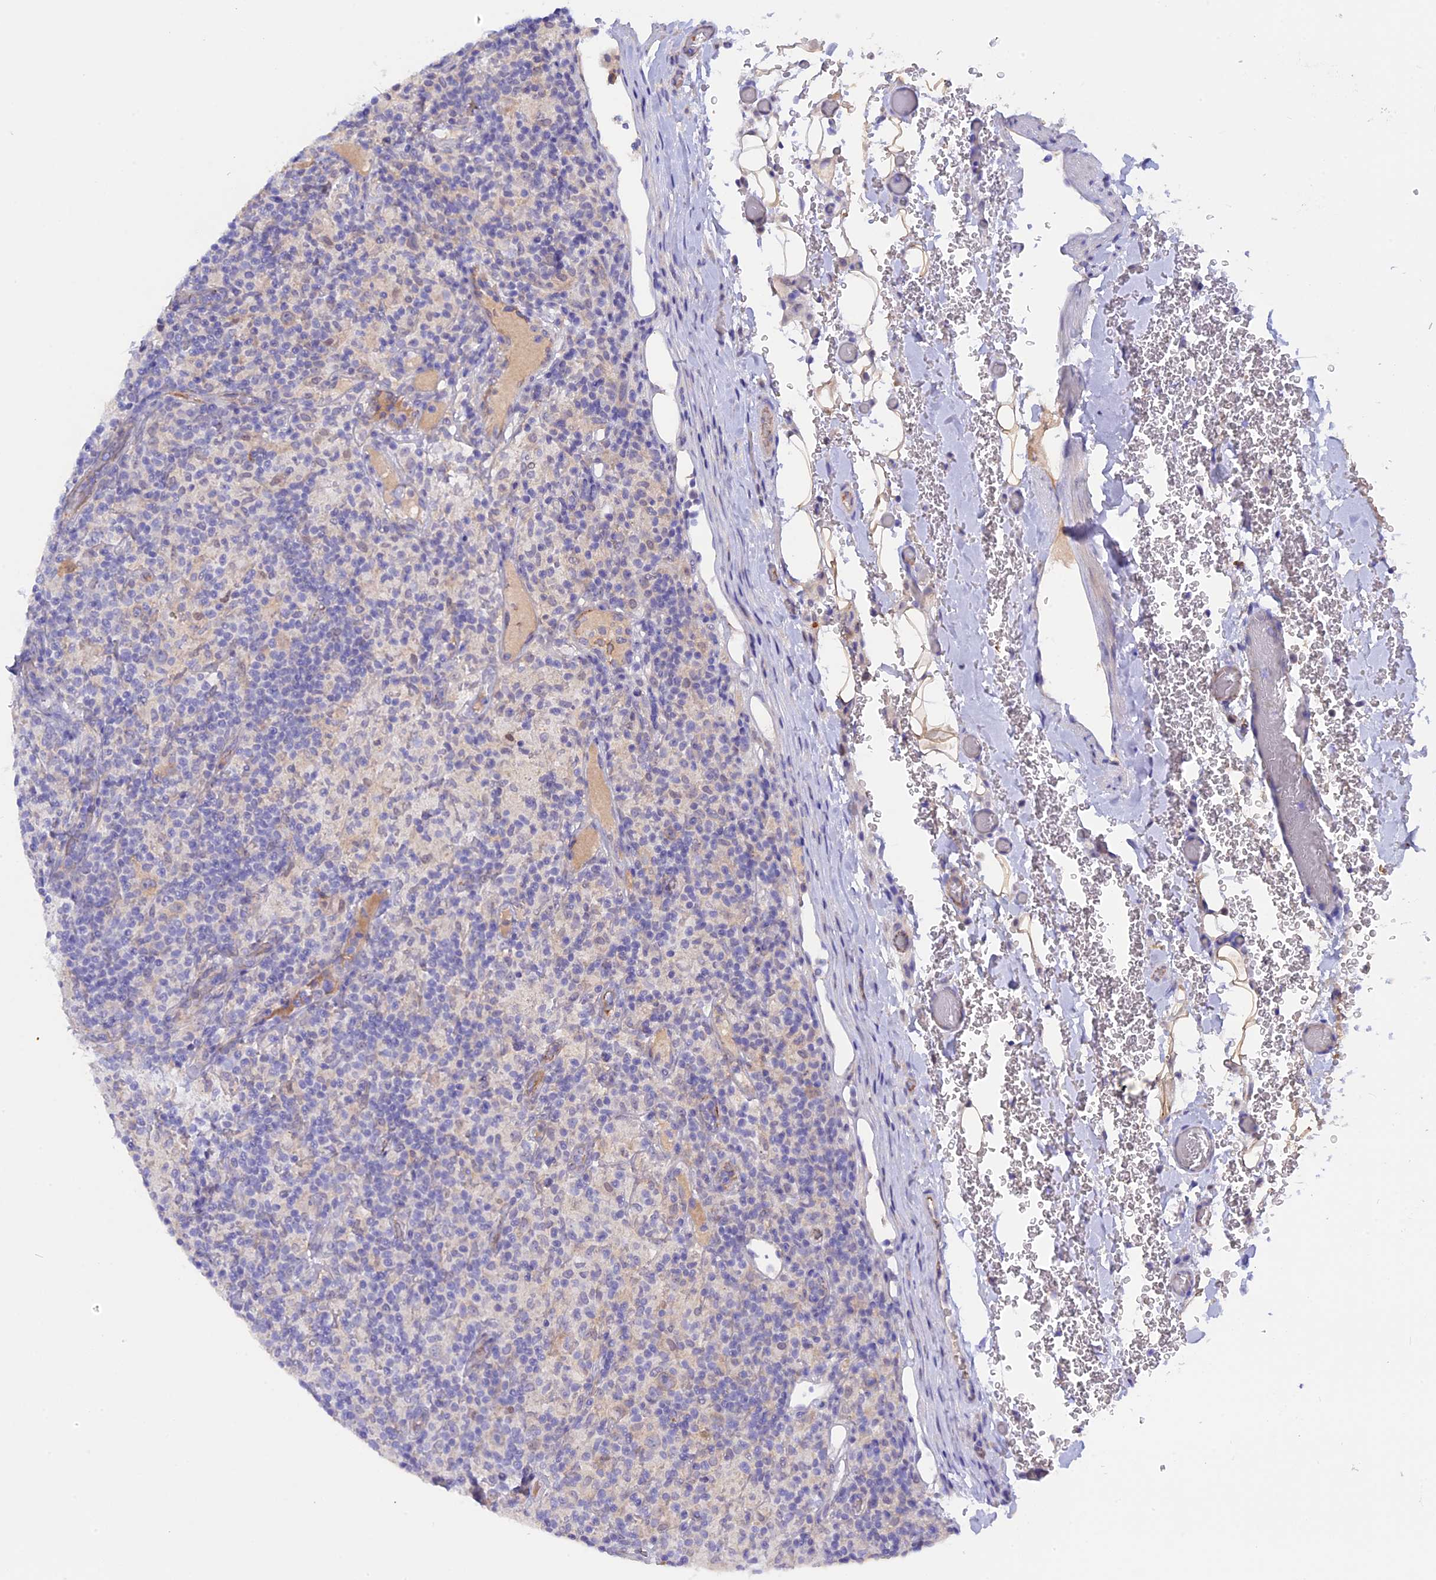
{"staining": {"intensity": "negative", "quantity": "none", "location": "none"}, "tissue": "lymphoma", "cell_type": "Tumor cells", "image_type": "cancer", "snomed": [{"axis": "morphology", "description": "Hodgkin's disease, NOS"}, {"axis": "topography", "description": "Lymph node"}], "caption": "A high-resolution image shows immunohistochemistry (IHC) staining of lymphoma, which reveals no significant staining in tumor cells. Nuclei are stained in blue.", "gene": "GK5", "patient": {"sex": "male", "age": 70}}